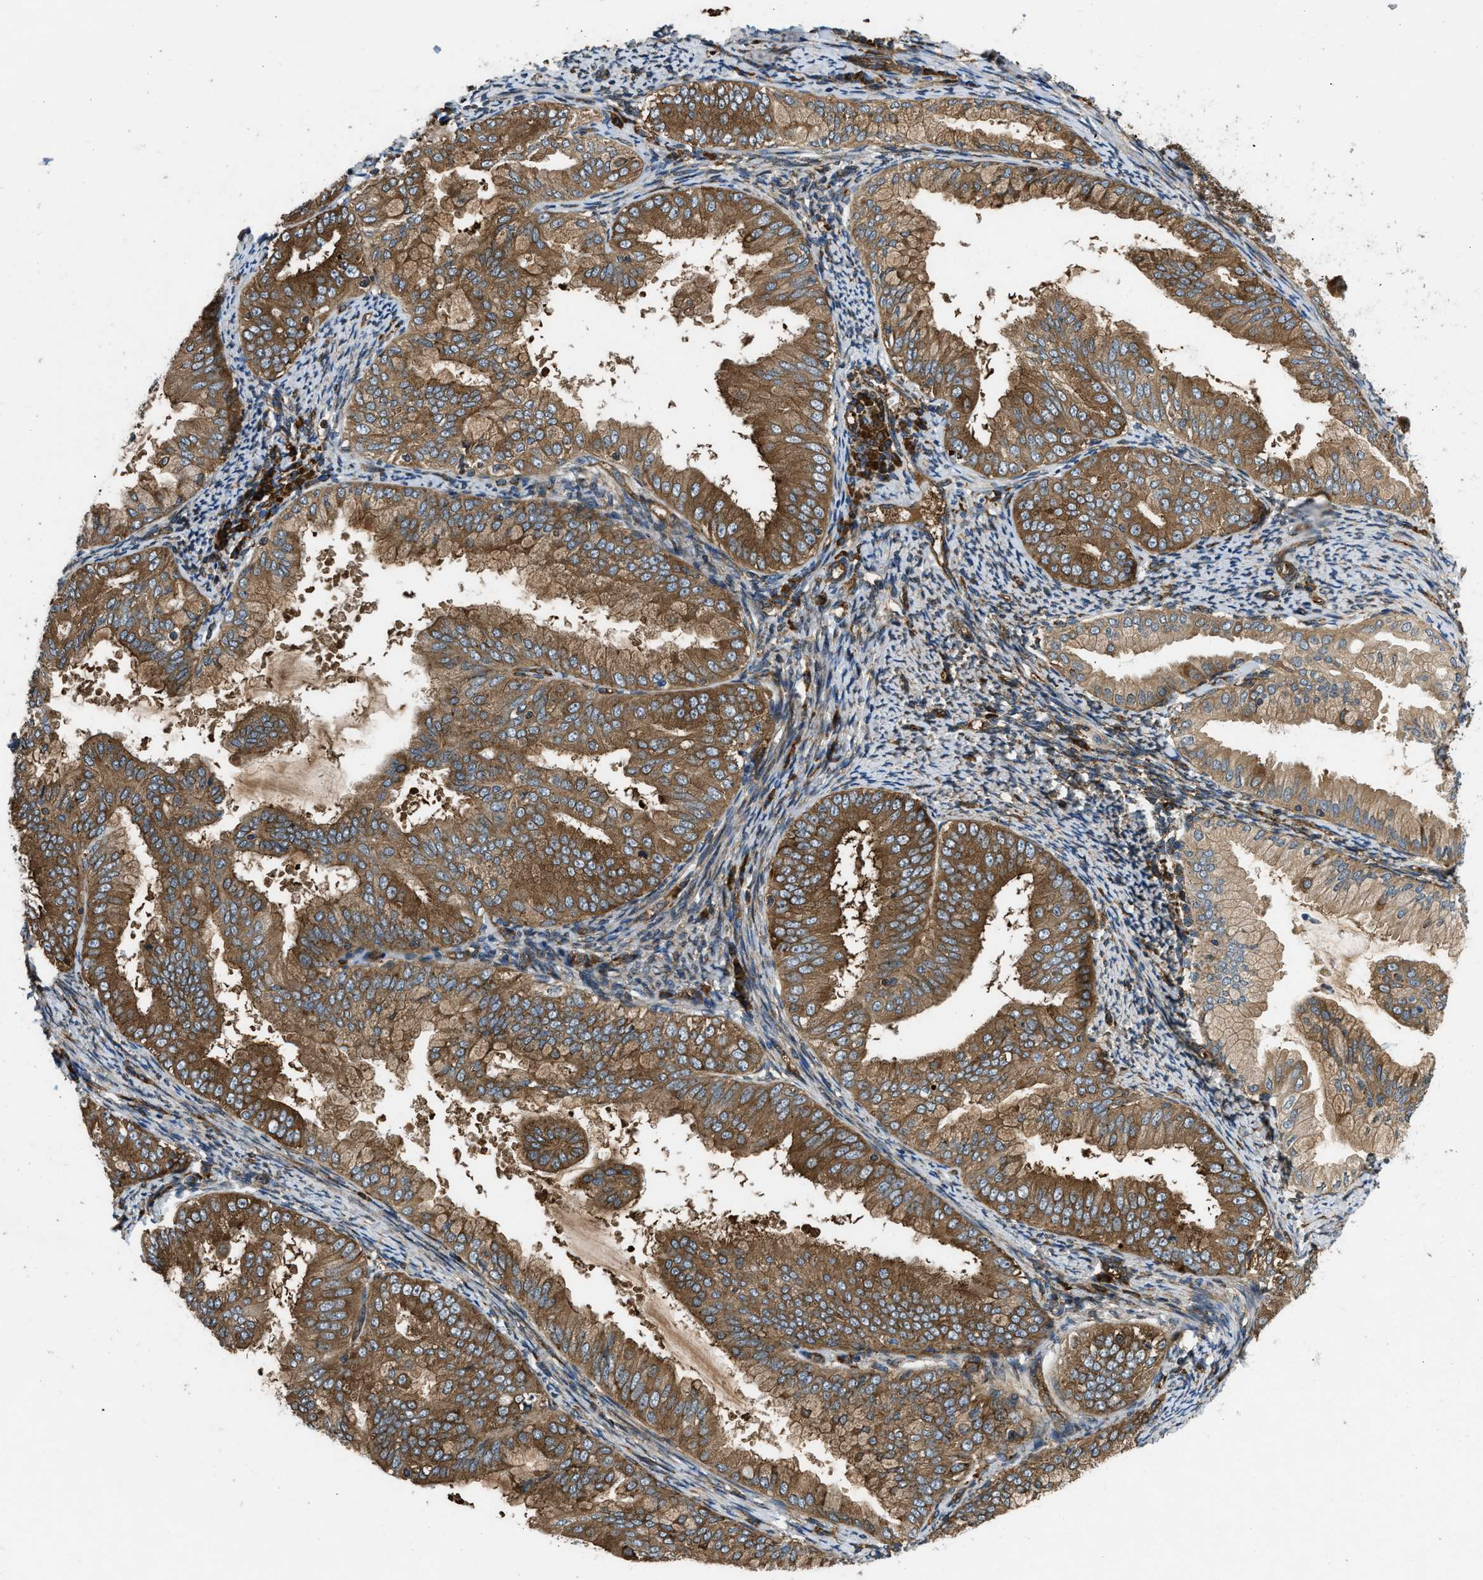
{"staining": {"intensity": "strong", "quantity": ">75%", "location": "cytoplasmic/membranous"}, "tissue": "endometrial cancer", "cell_type": "Tumor cells", "image_type": "cancer", "snomed": [{"axis": "morphology", "description": "Adenocarcinoma, NOS"}, {"axis": "topography", "description": "Endometrium"}], "caption": "Immunohistochemical staining of endometrial cancer reveals high levels of strong cytoplasmic/membranous staining in approximately >75% of tumor cells.", "gene": "RASGRF2", "patient": {"sex": "female", "age": 63}}